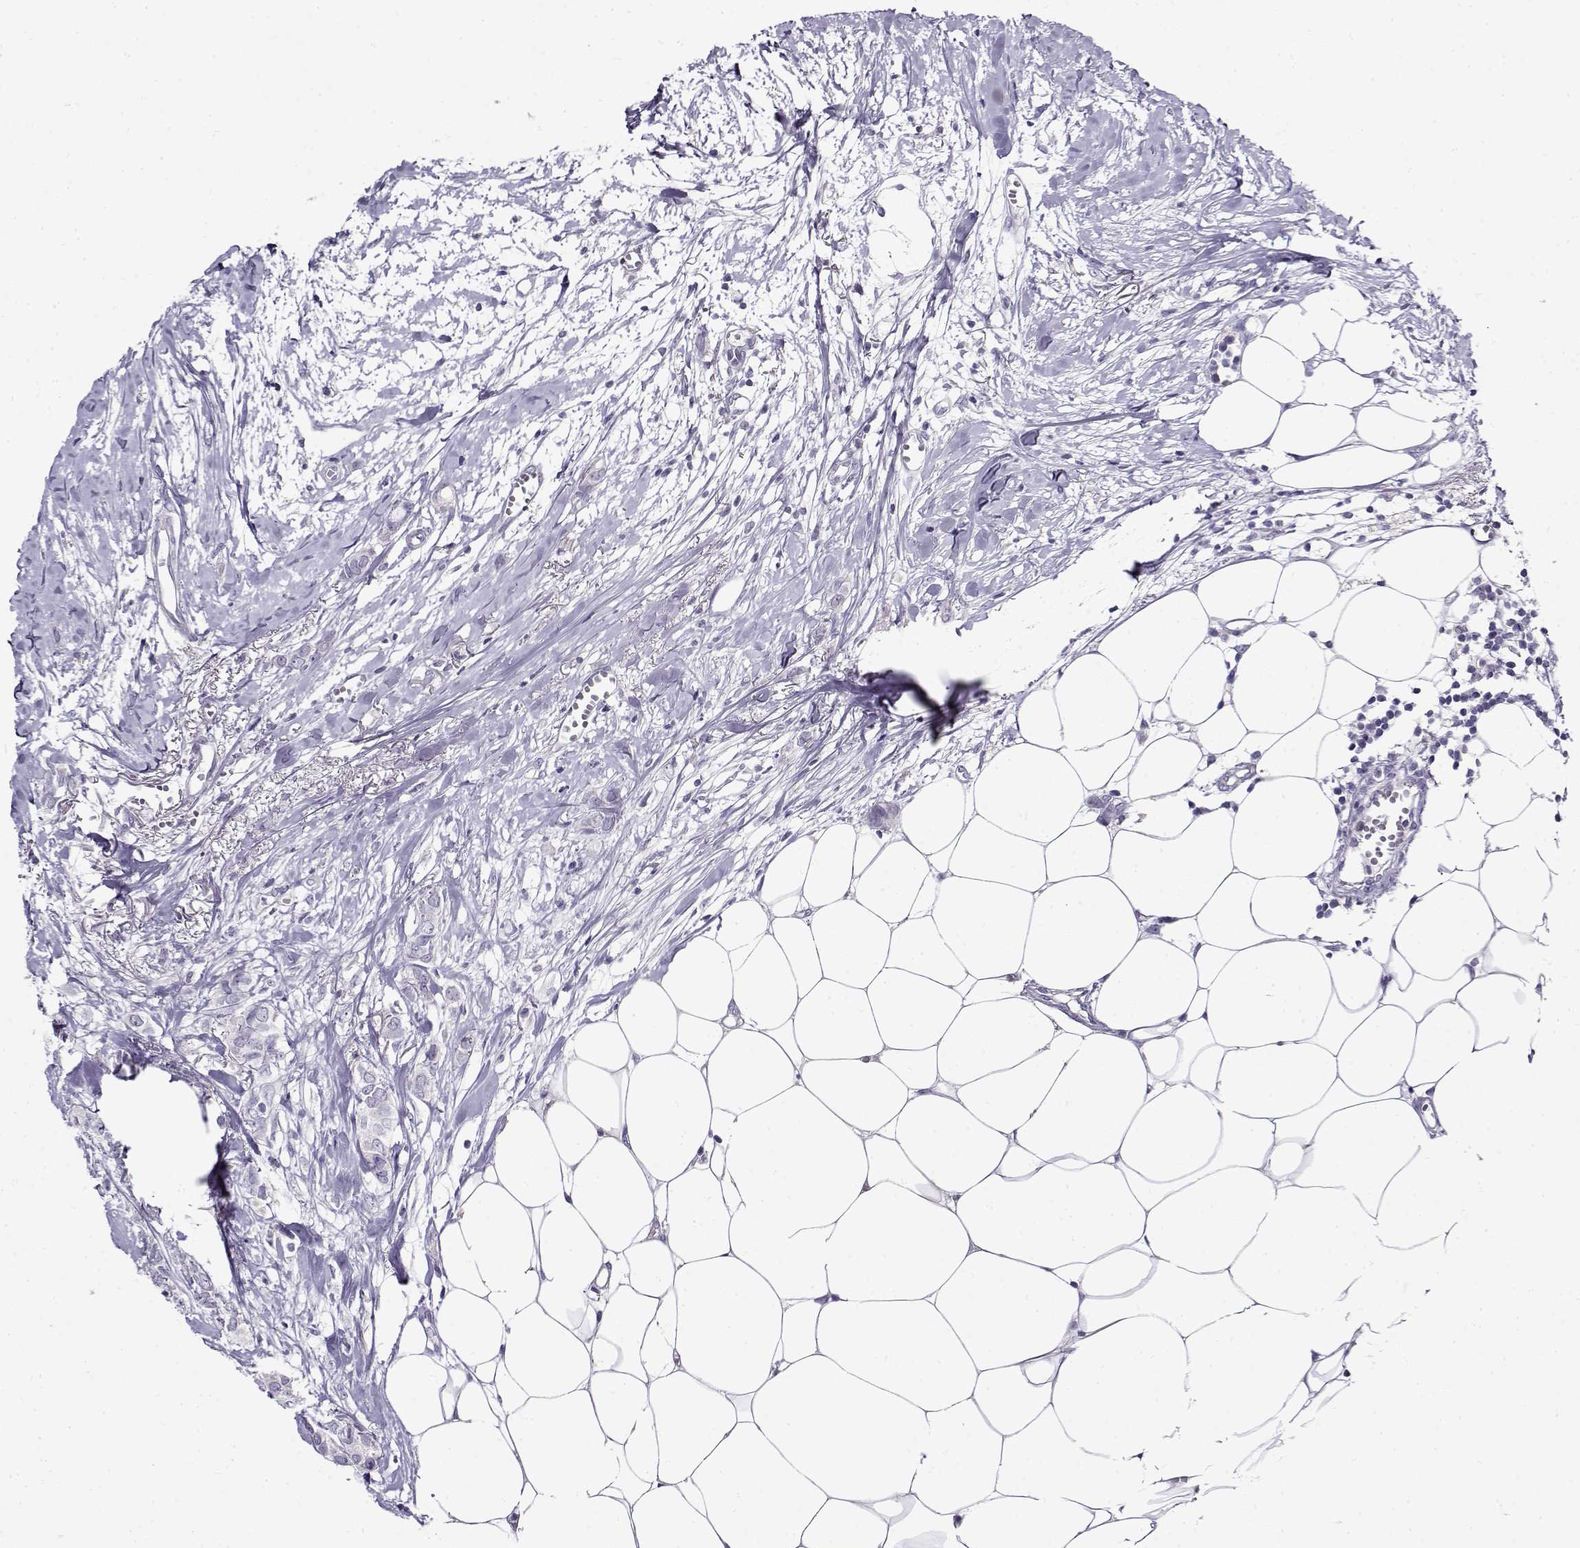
{"staining": {"intensity": "negative", "quantity": "none", "location": "none"}, "tissue": "breast cancer", "cell_type": "Tumor cells", "image_type": "cancer", "snomed": [{"axis": "morphology", "description": "Duct carcinoma"}, {"axis": "topography", "description": "Breast"}], "caption": "Histopathology image shows no protein positivity in tumor cells of breast cancer (invasive ductal carcinoma) tissue.", "gene": "FEZF1", "patient": {"sex": "female", "age": 85}}